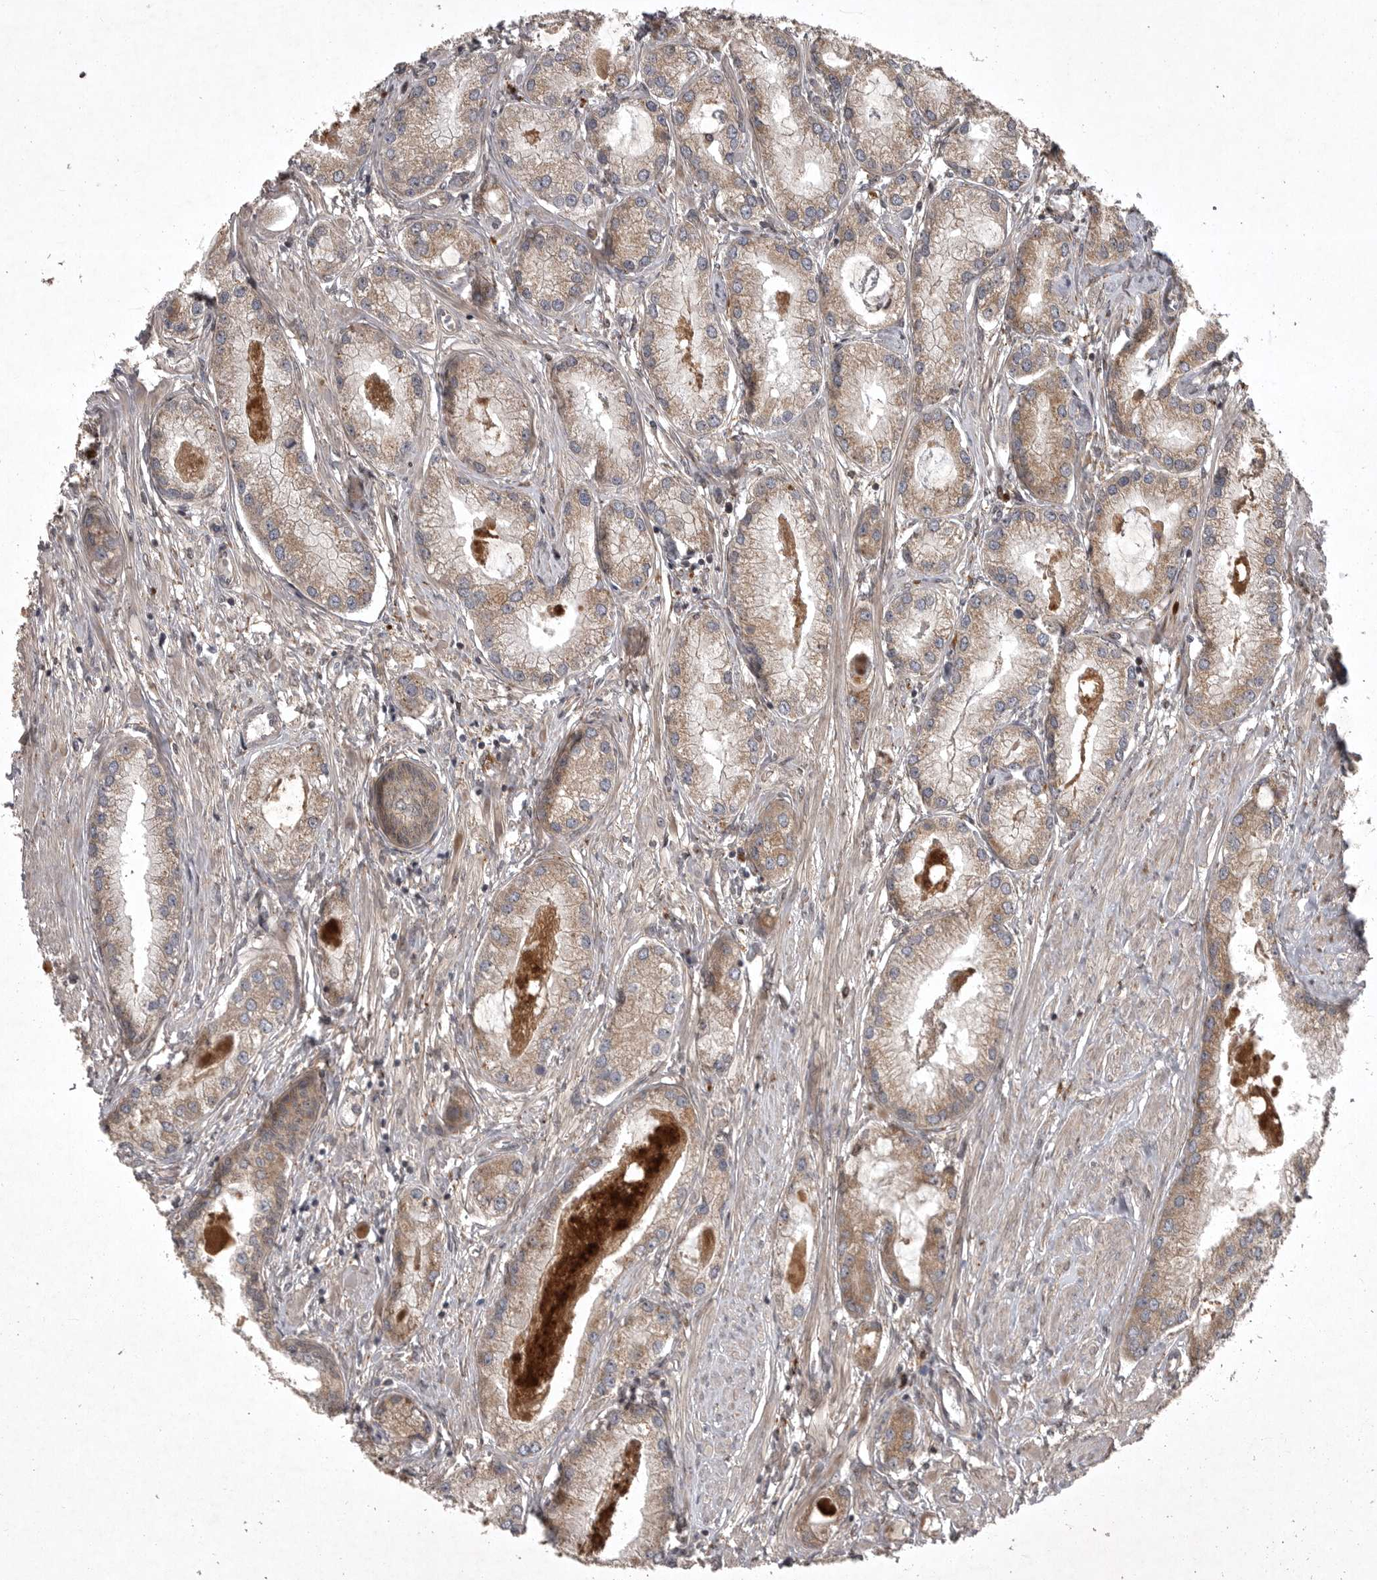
{"staining": {"intensity": "weak", "quantity": "25%-75%", "location": "cytoplasmic/membranous"}, "tissue": "prostate cancer", "cell_type": "Tumor cells", "image_type": "cancer", "snomed": [{"axis": "morphology", "description": "Adenocarcinoma, Low grade"}, {"axis": "topography", "description": "Prostate"}], "caption": "The immunohistochemical stain shows weak cytoplasmic/membranous expression in tumor cells of low-grade adenocarcinoma (prostate) tissue.", "gene": "GPR31", "patient": {"sex": "male", "age": 62}}